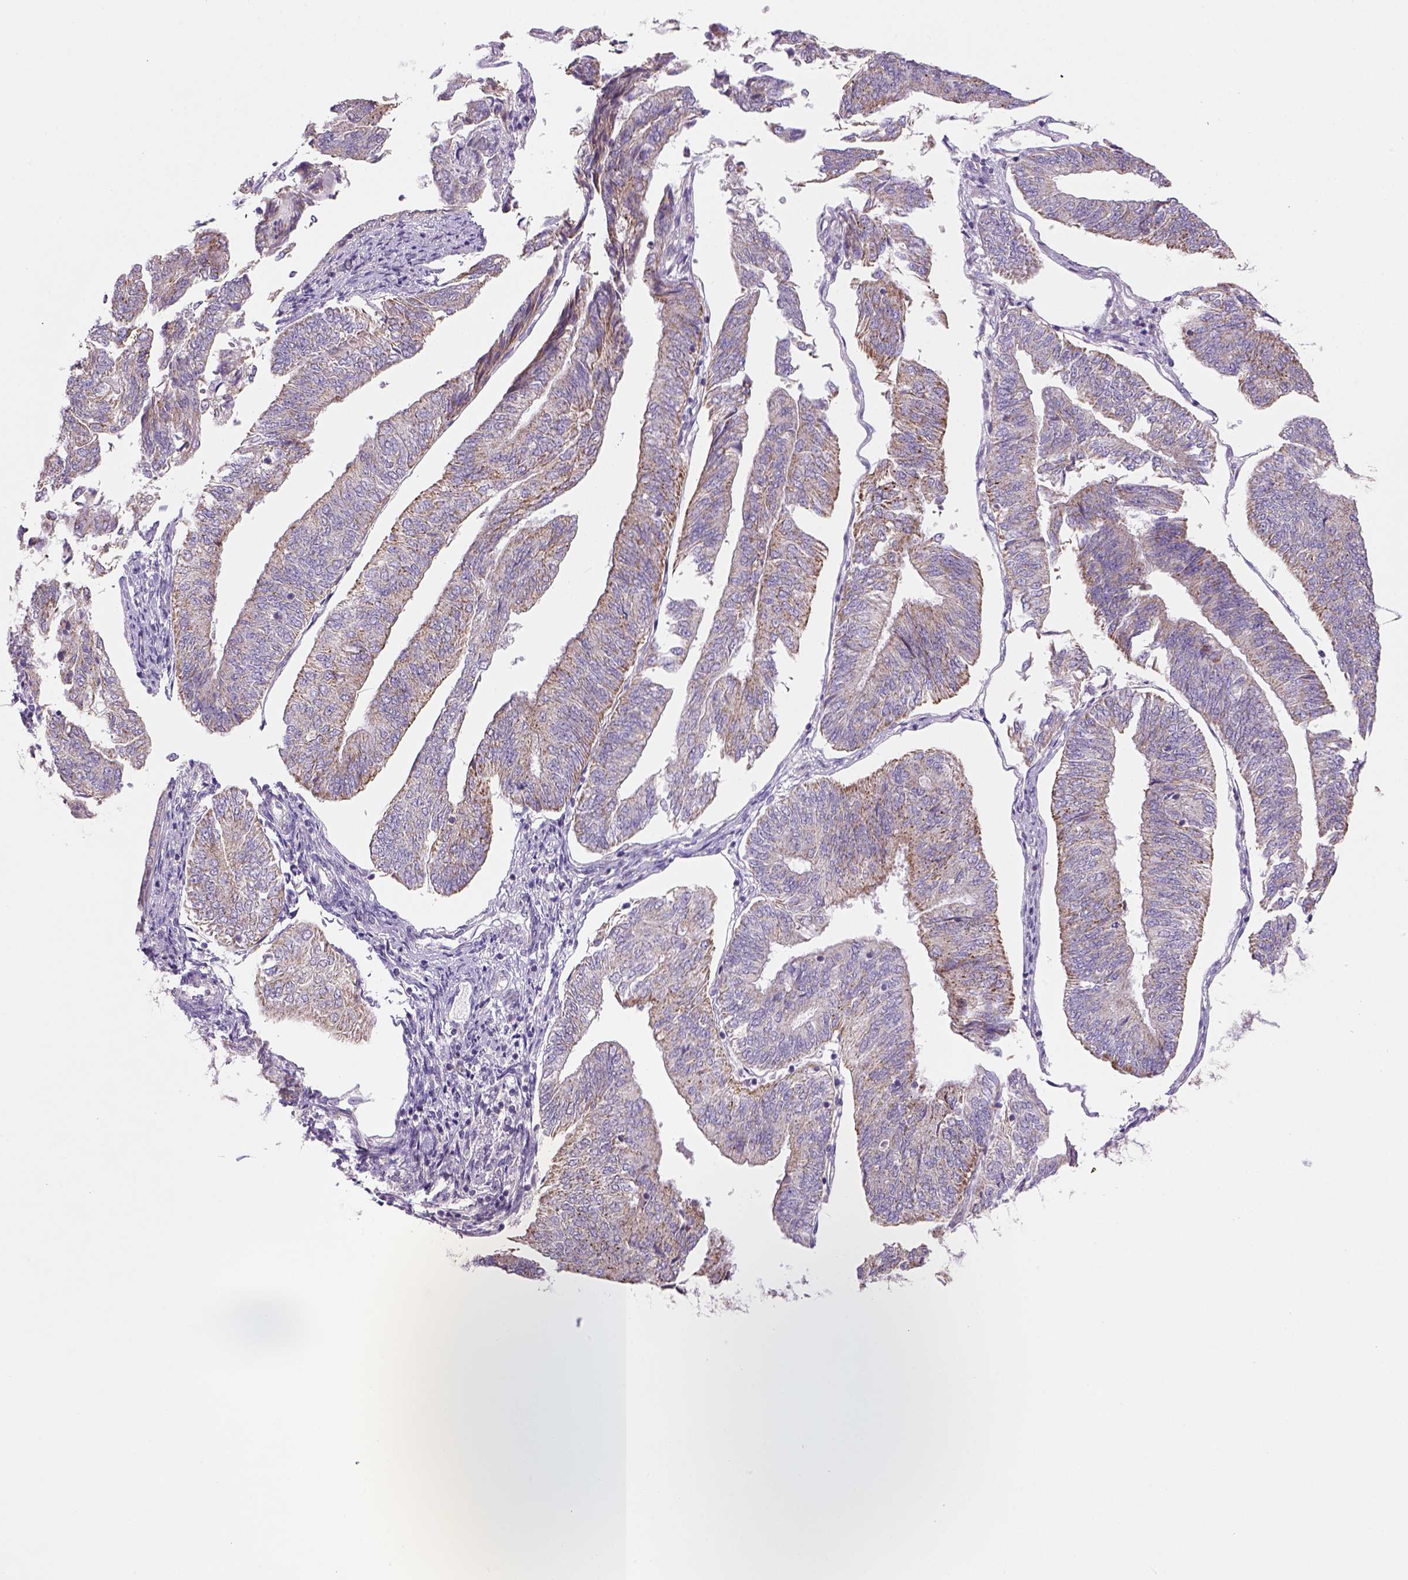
{"staining": {"intensity": "weak", "quantity": "25%-75%", "location": "cytoplasmic/membranous"}, "tissue": "endometrial cancer", "cell_type": "Tumor cells", "image_type": "cancer", "snomed": [{"axis": "morphology", "description": "Adenocarcinoma, NOS"}, {"axis": "topography", "description": "Endometrium"}], "caption": "Protein staining of endometrial adenocarcinoma tissue demonstrates weak cytoplasmic/membranous staining in about 25%-75% of tumor cells.", "gene": "ADGRV1", "patient": {"sex": "female", "age": 58}}